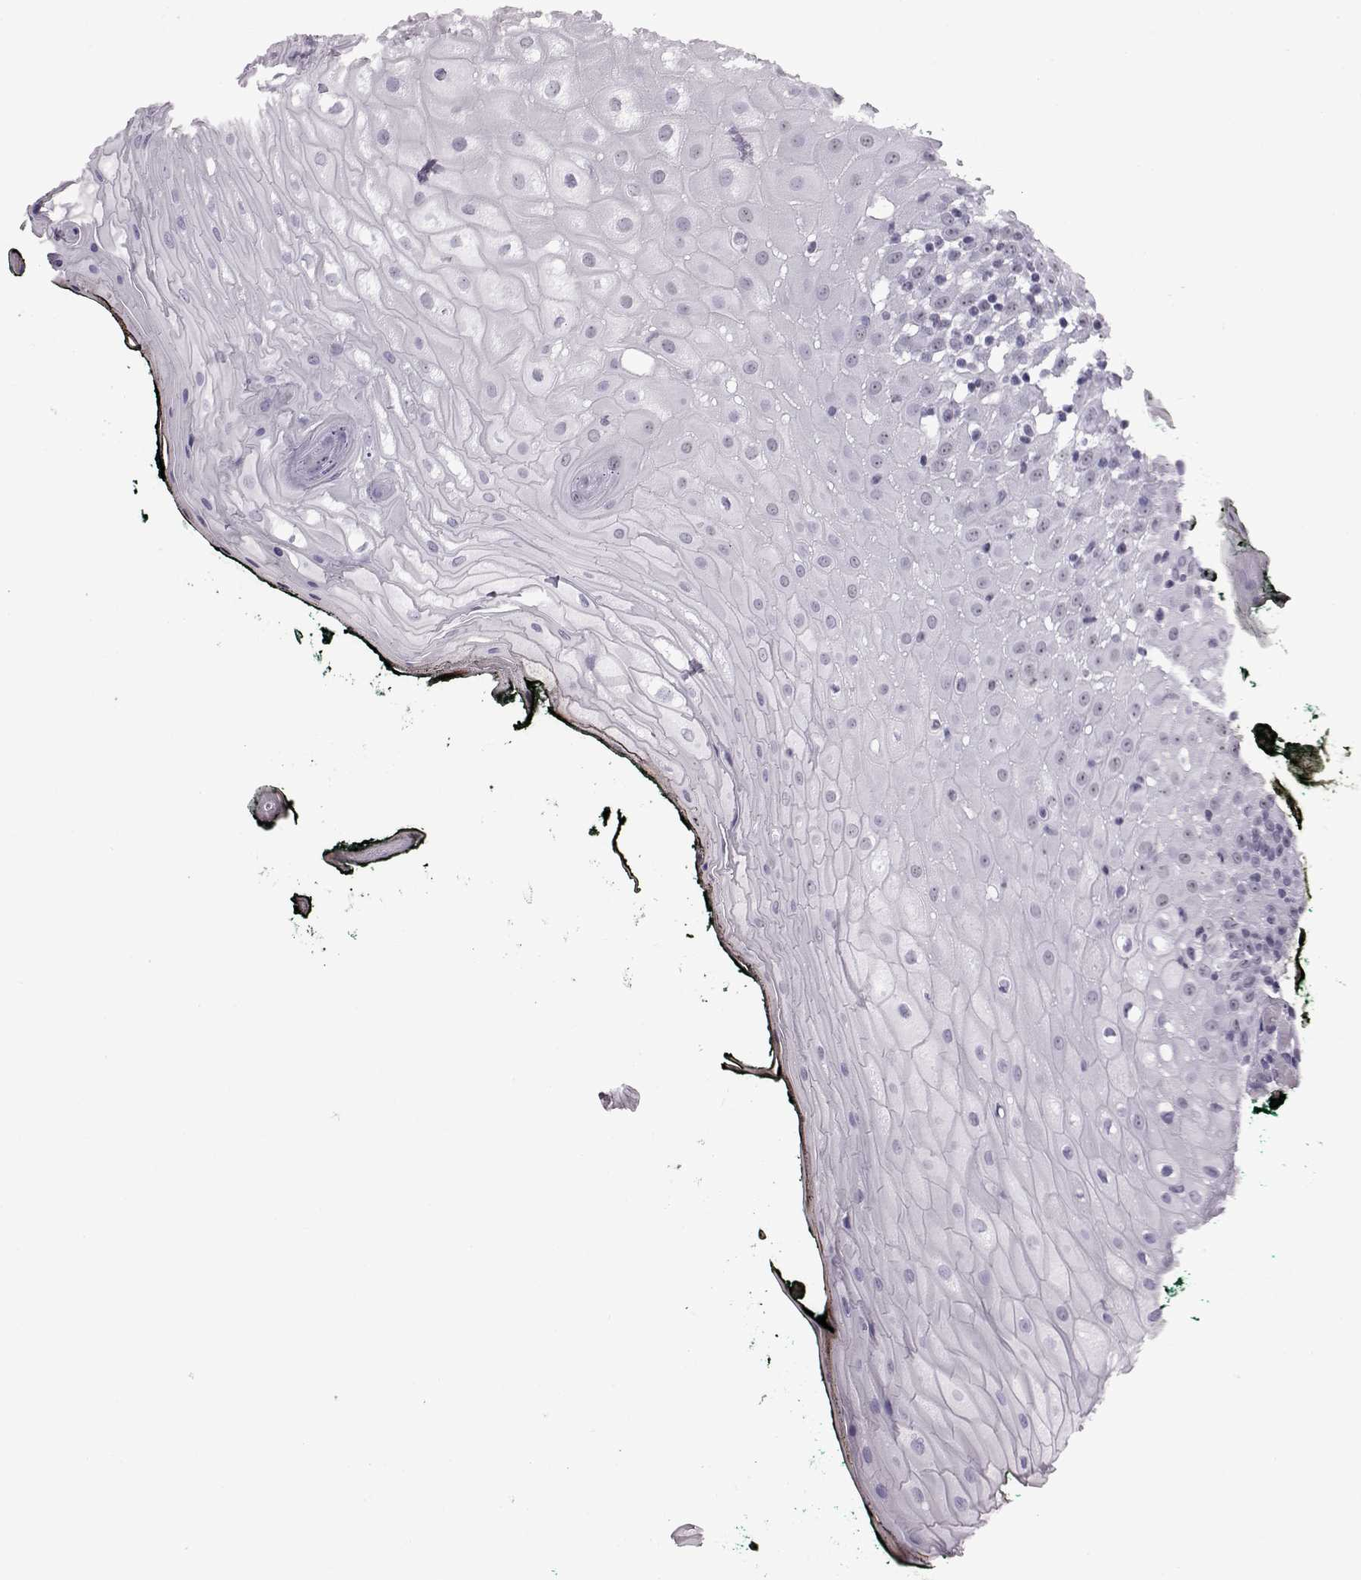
{"staining": {"intensity": "negative", "quantity": "none", "location": "none"}, "tissue": "oral mucosa", "cell_type": "Squamous epithelial cells", "image_type": "normal", "snomed": [{"axis": "morphology", "description": "Normal tissue, NOS"}, {"axis": "topography", "description": "Oral tissue"}, {"axis": "topography", "description": "Head-Neck"}], "caption": "DAB (3,3'-diaminobenzidine) immunohistochemical staining of normal human oral mucosa exhibits no significant expression in squamous epithelial cells.", "gene": "ADGRG2", "patient": {"sex": "female", "age": 68}}